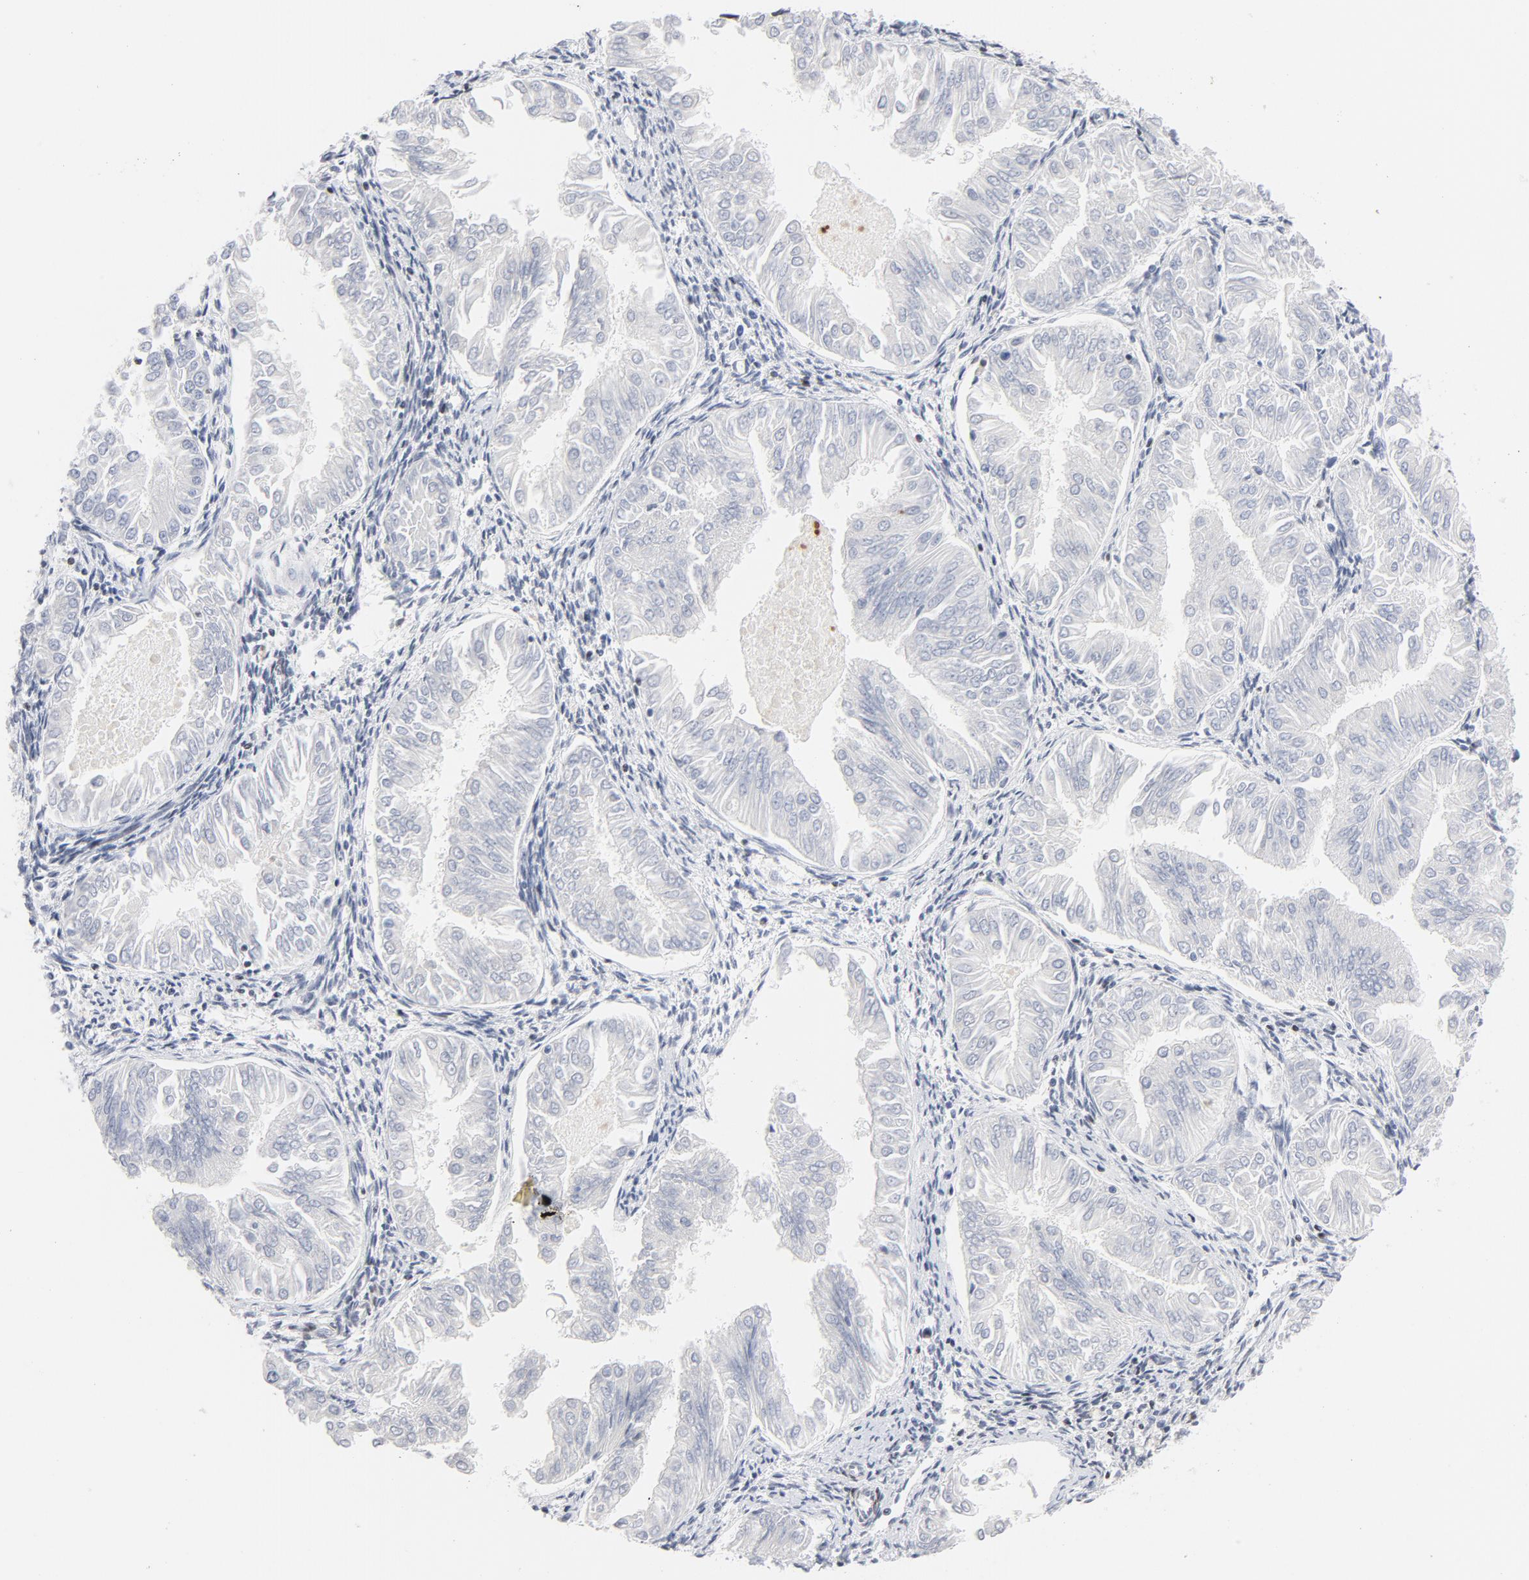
{"staining": {"intensity": "negative", "quantity": "none", "location": "none"}, "tissue": "endometrial cancer", "cell_type": "Tumor cells", "image_type": "cancer", "snomed": [{"axis": "morphology", "description": "Adenocarcinoma, NOS"}, {"axis": "topography", "description": "Endometrium"}], "caption": "Tumor cells show no significant positivity in endometrial cancer. The staining is performed using DAB (3,3'-diaminobenzidine) brown chromogen with nuclei counter-stained in using hematoxylin.", "gene": "NFIC", "patient": {"sex": "female", "age": 53}}